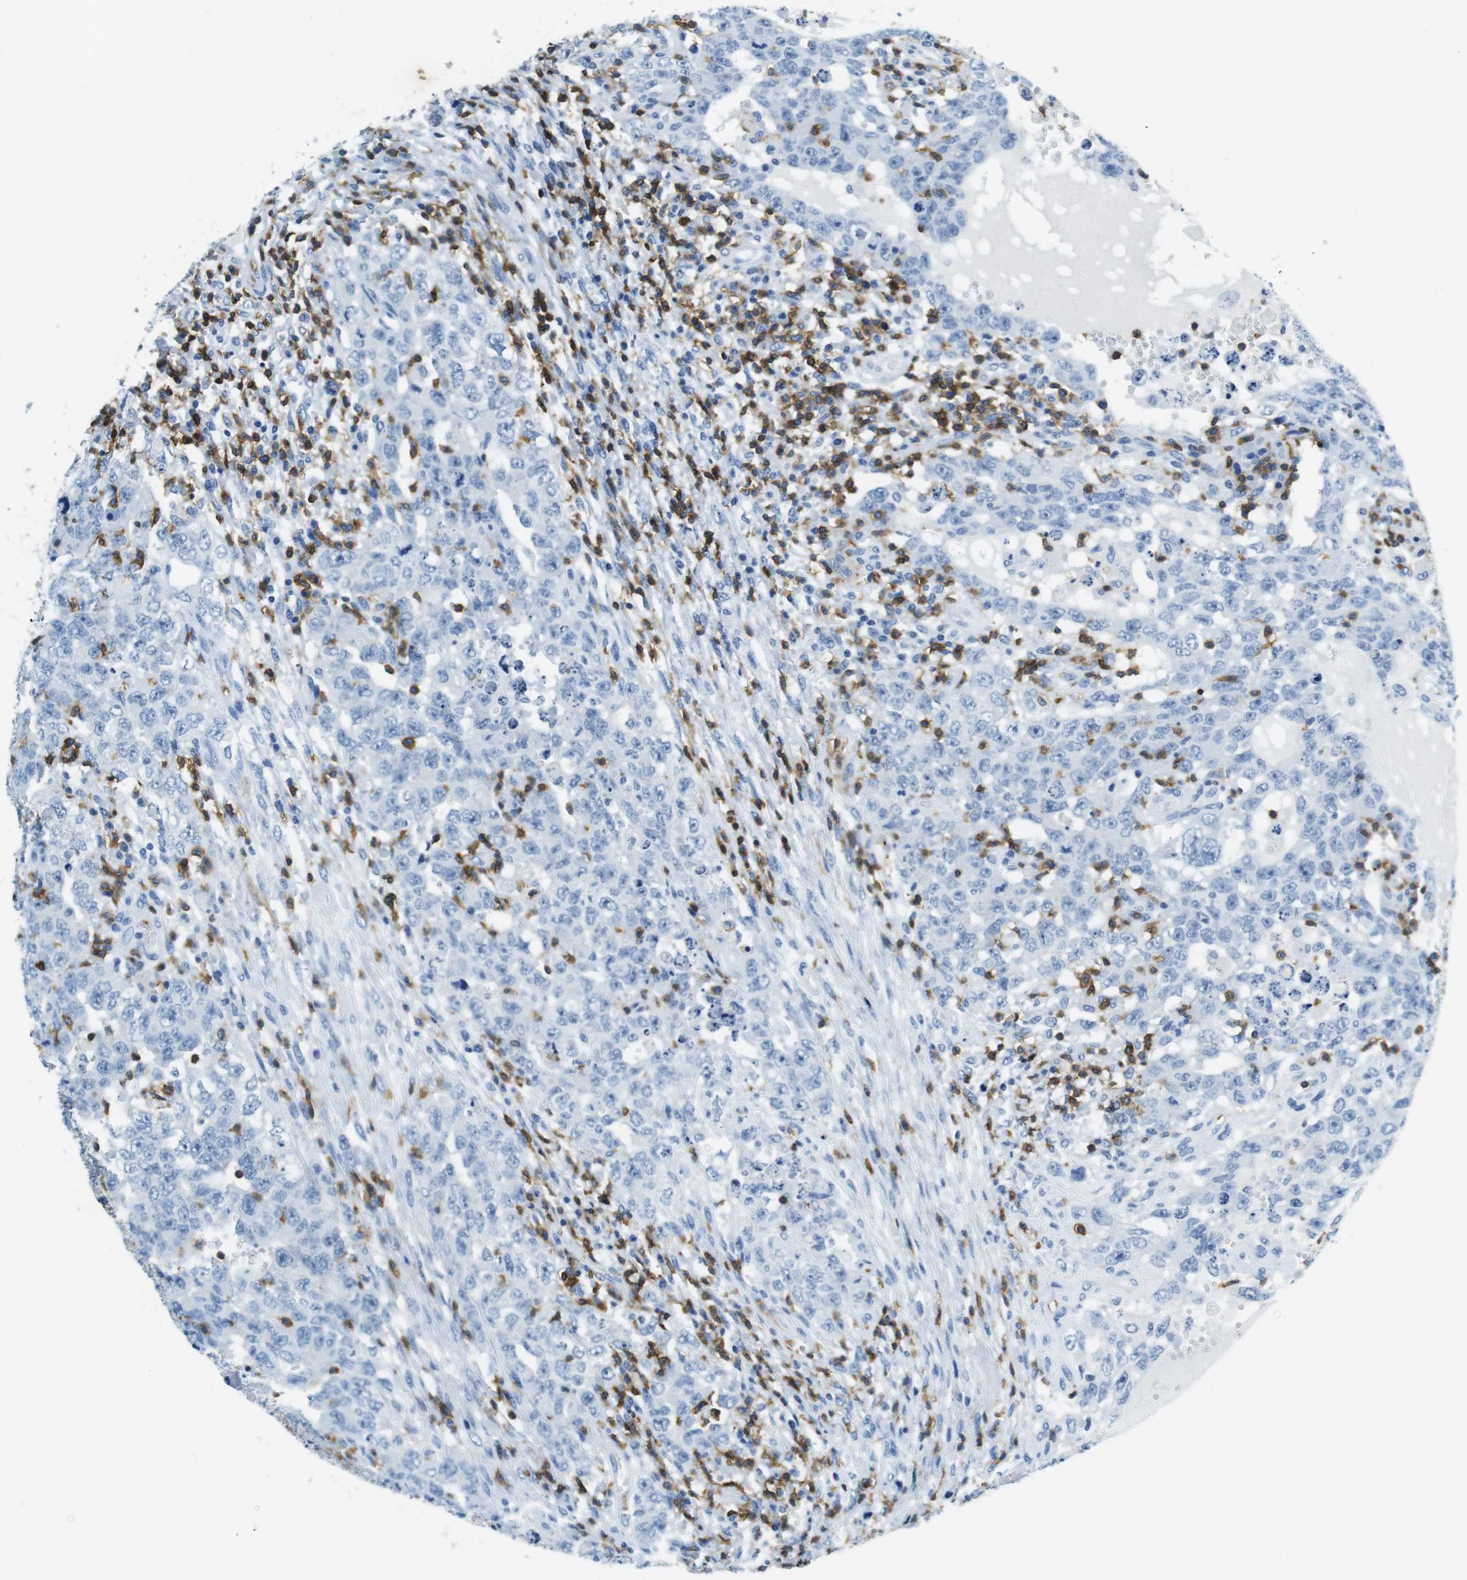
{"staining": {"intensity": "negative", "quantity": "none", "location": "none"}, "tissue": "testis cancer", "cell_type": "Tumor cells", "image_type": "cancer", "snomed": [{"axis": "morphology", "description": "Carcinoma, Embryonal, NOS"}, {"axis": "topography", "description": "Testis"}], "caption": "Immunohistochemistry photomicrograph of human testis embryonal carcinoma stained for a protein (brown), which reveals no positivity in tumor cells. (DAB immunohistochemistry (IHC) visualized using brightfield microscopy, high magnification).", "gene": "LAT", "patient": {"sex": "male", "age": 26}}